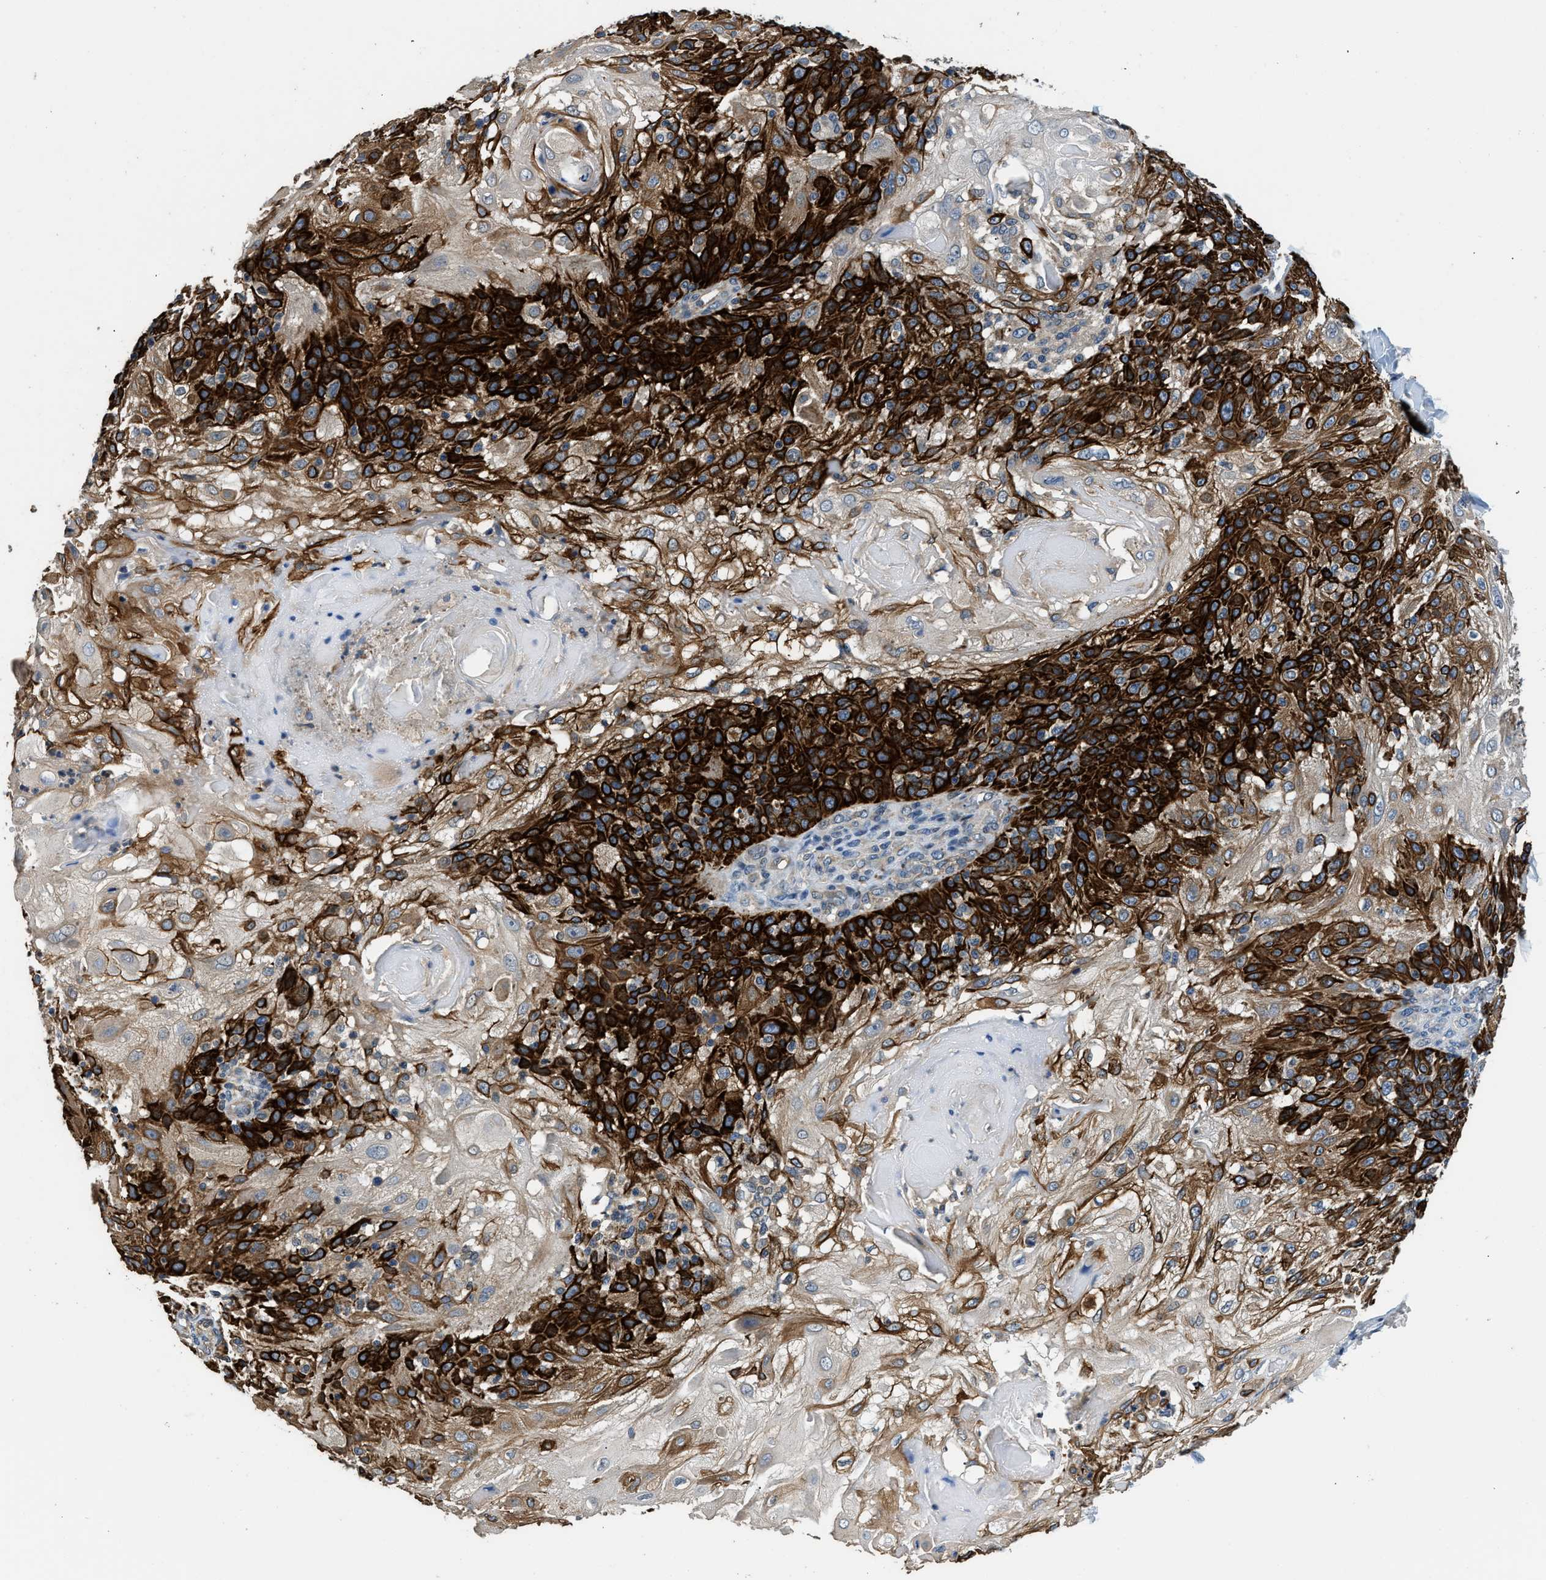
{"staining": {"intensity": "strong", "quantity": ">75%", "location": "cytoplasmic/membranous"}, "tissue": "skin cancer", "cell_type": "Tumor cells", "image_type": "cancer", "snomed": [{"axis": "morphology", "description": "Normal tissue, NOS"}, {"axis": "morphology", "description": "Squamous cell carcinoma, NOS"}, {"axis": "topography", "description": "Skin"}], "caption": "Immunohistochemical staining of human squamous cell carcinoma (skin) demonstrates high levels of strong cytoplasmic/membranous expression in about >75% of tumor cells.", "gene": "SSH2", "patient": {"sex": "female", "age": 83}}